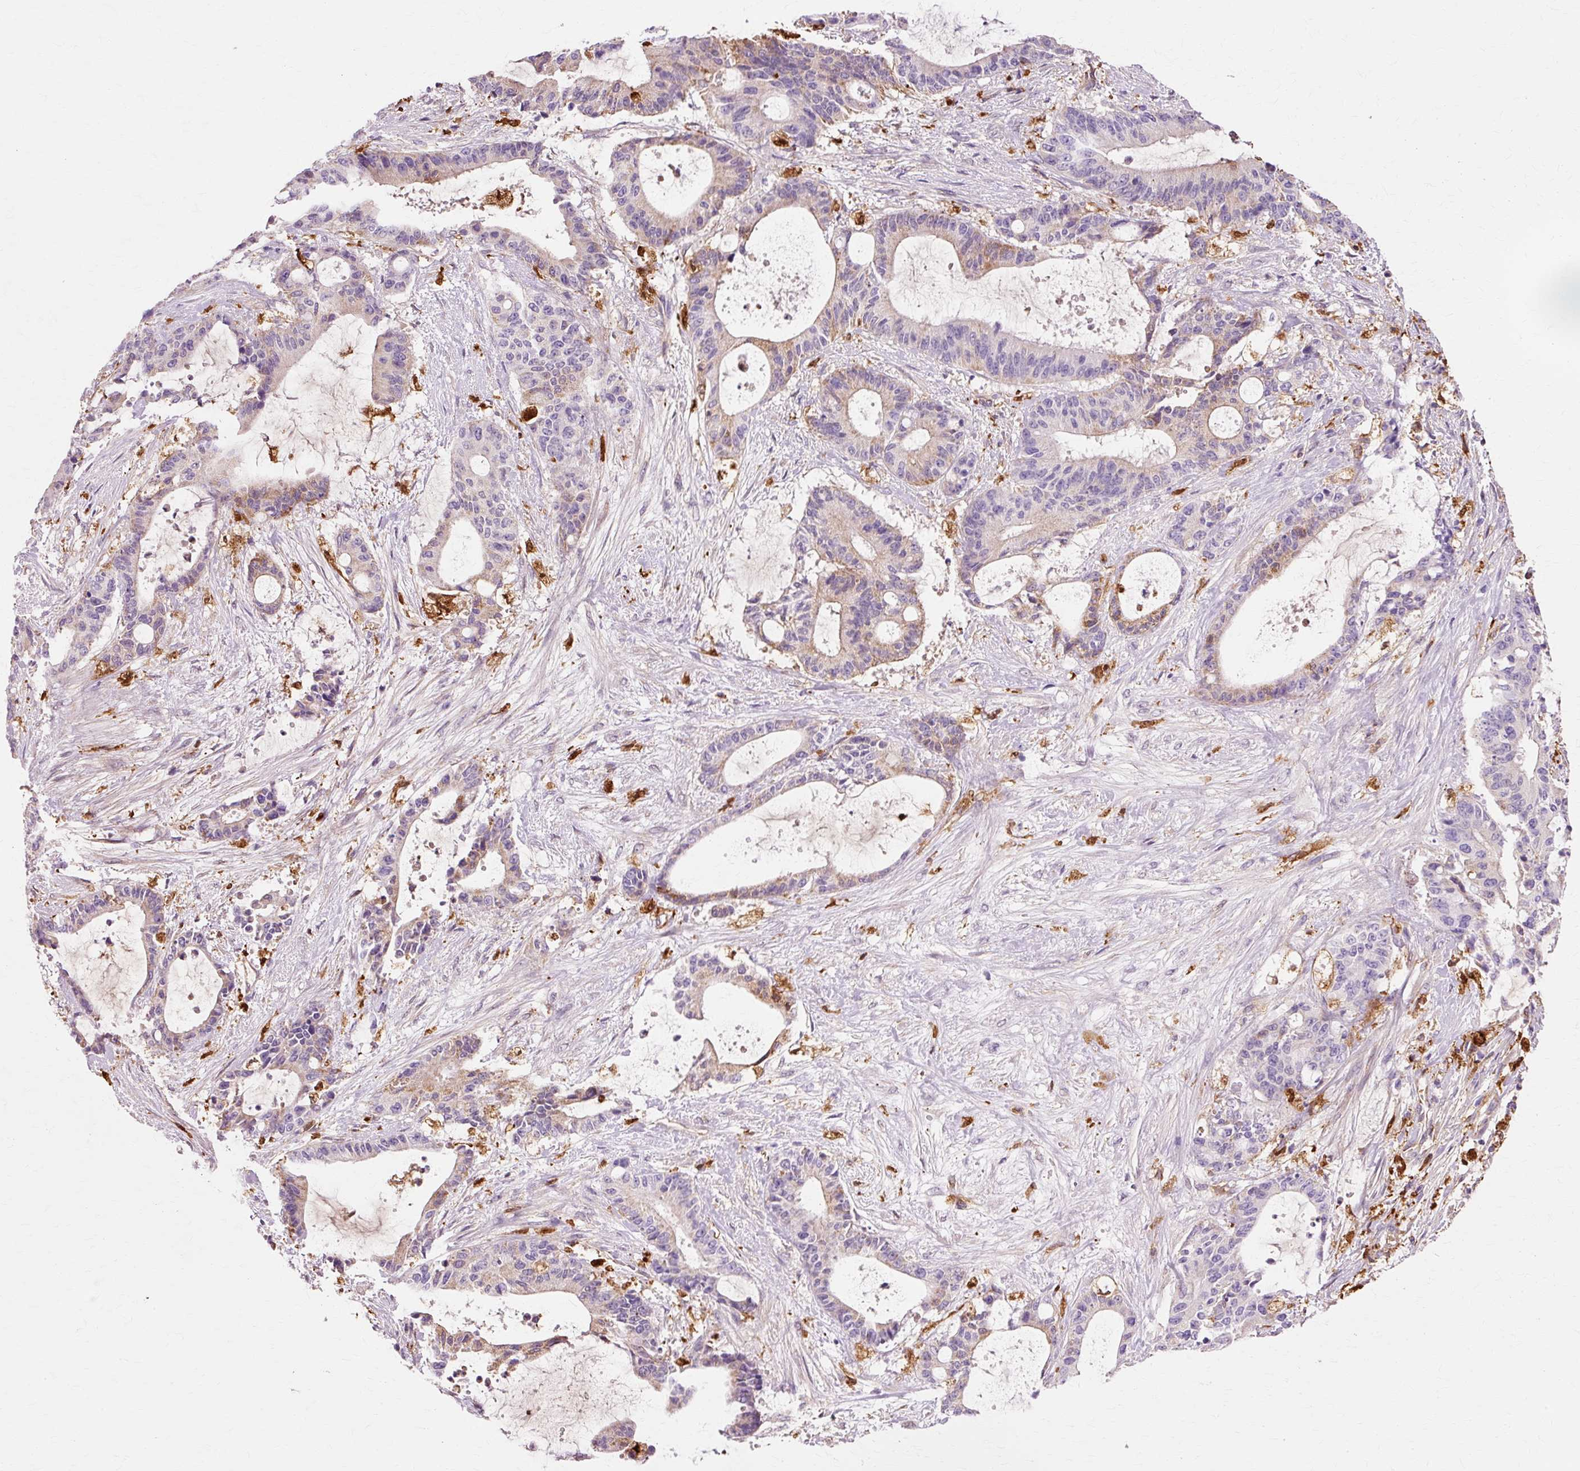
{"staining": {"intensity": "weak", "quantity": "<25%", "location": "cytoplasmic/membranous"}, "tissue": "liver cancer", "cell_type": "Tumor cells", "image_type": "cancer", "snomed": [{"axis": "morphology", "description": "Normal tissue, NOS"}, {"axis": "morphology", "description": "Cholangiocarcinoma"}, {"axis": "topography", "description": "Liver"}, {"axis": "topography", "description": "Peripheral nerve tissue"}], "caption": "Protein analysis of cholangiocarcinoma (liver) exhibits no significant positivity in tumor cells.", "gene": "GPX1", "patient": {"sex": "female", "age": 73}}